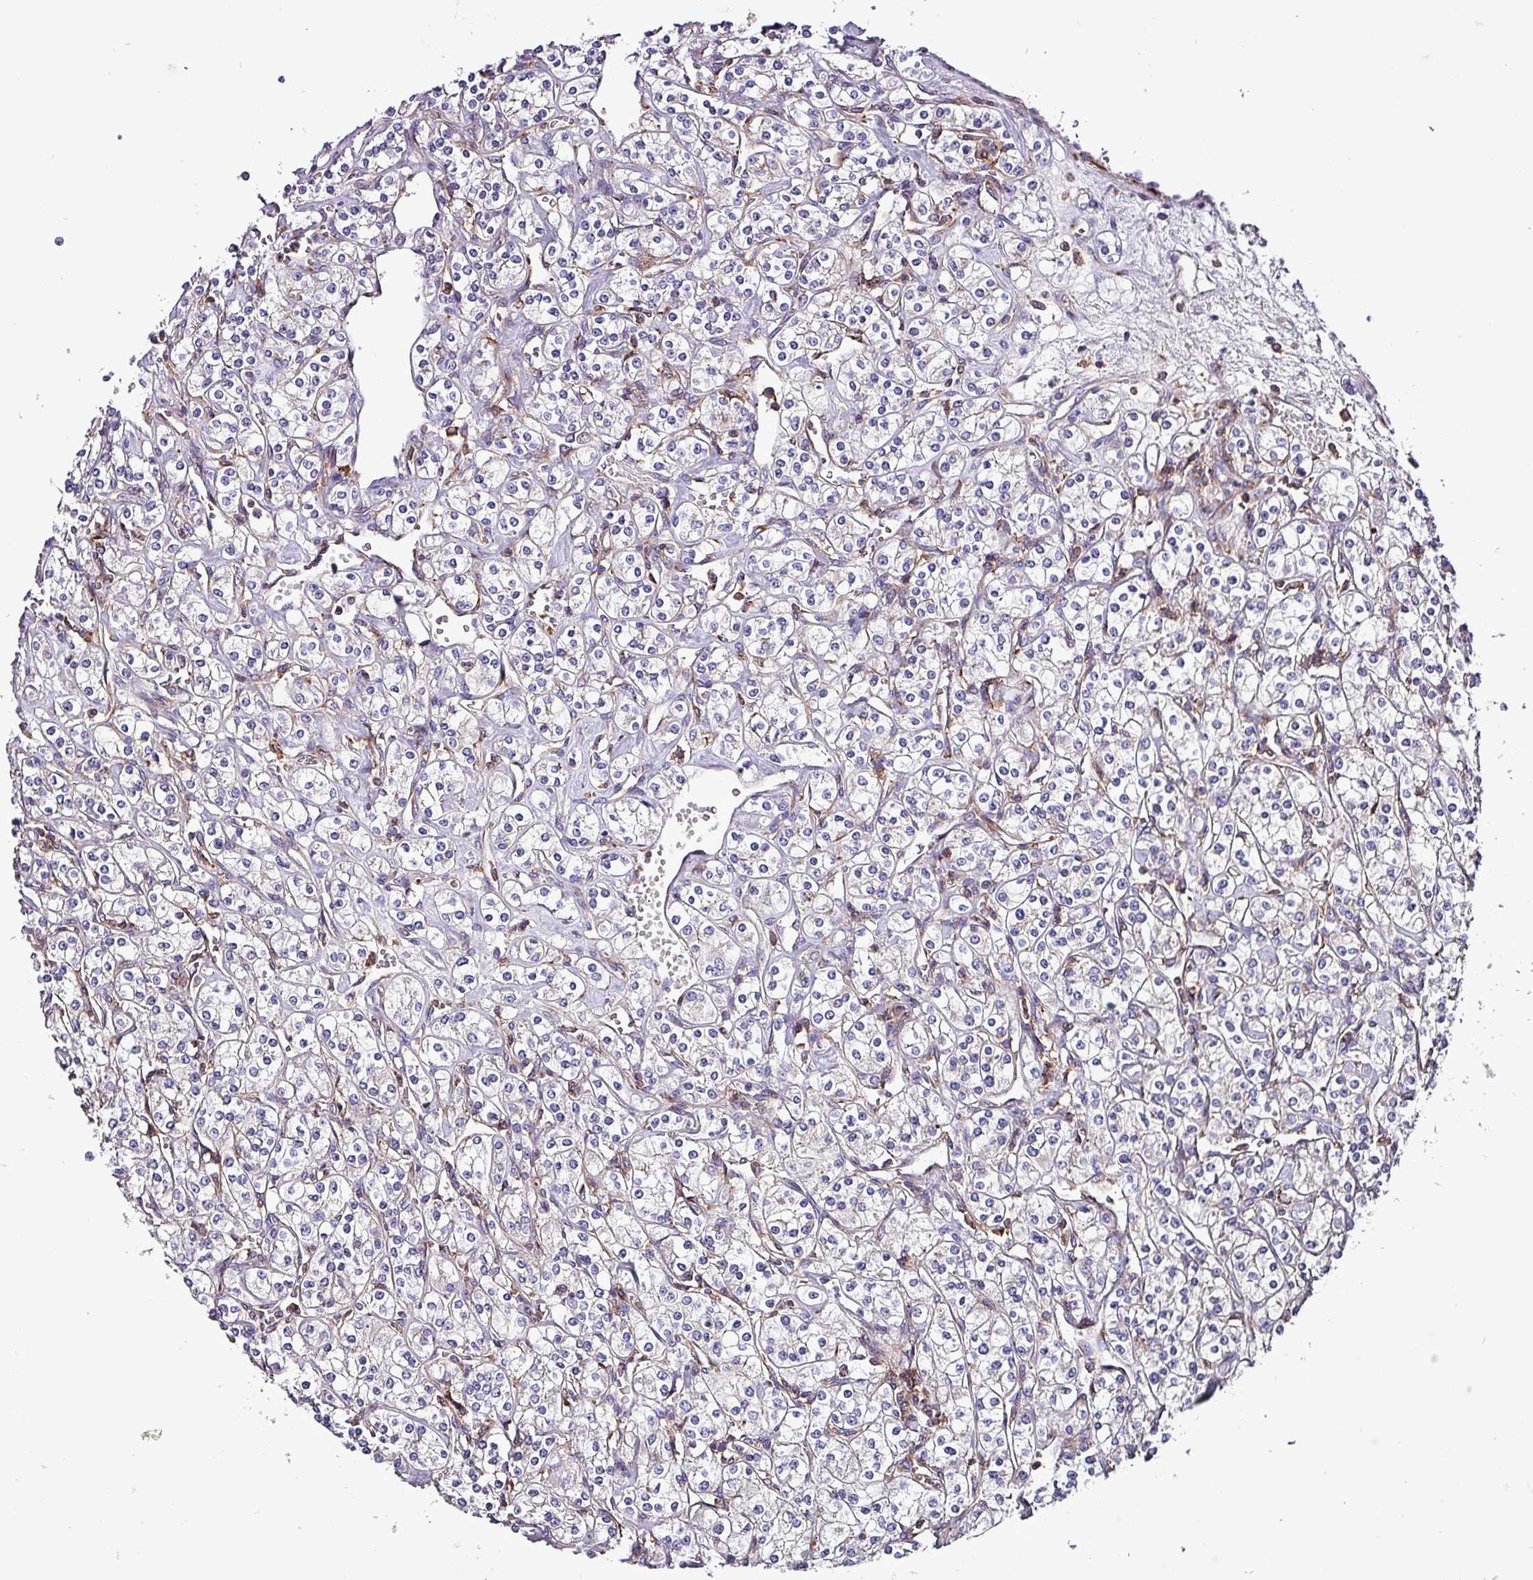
{"staining": {"intensity": "negative", "quantity": "none", "location": "none"}, "tissue": "renal cancer", "cell_type": "Tumor cells", "image_type": "cancer", "snomed": [{"axis": "morphology", "description": "Adenocarcinoma, NOS"}, {"axis": "topography", "description": "Kidney"}], "caption": "This is an IHC image of human renal cancer. There is no positivity in tumor cells.", "gene": "VAMP4", "patient": {"sex": "male", "age": 77}}